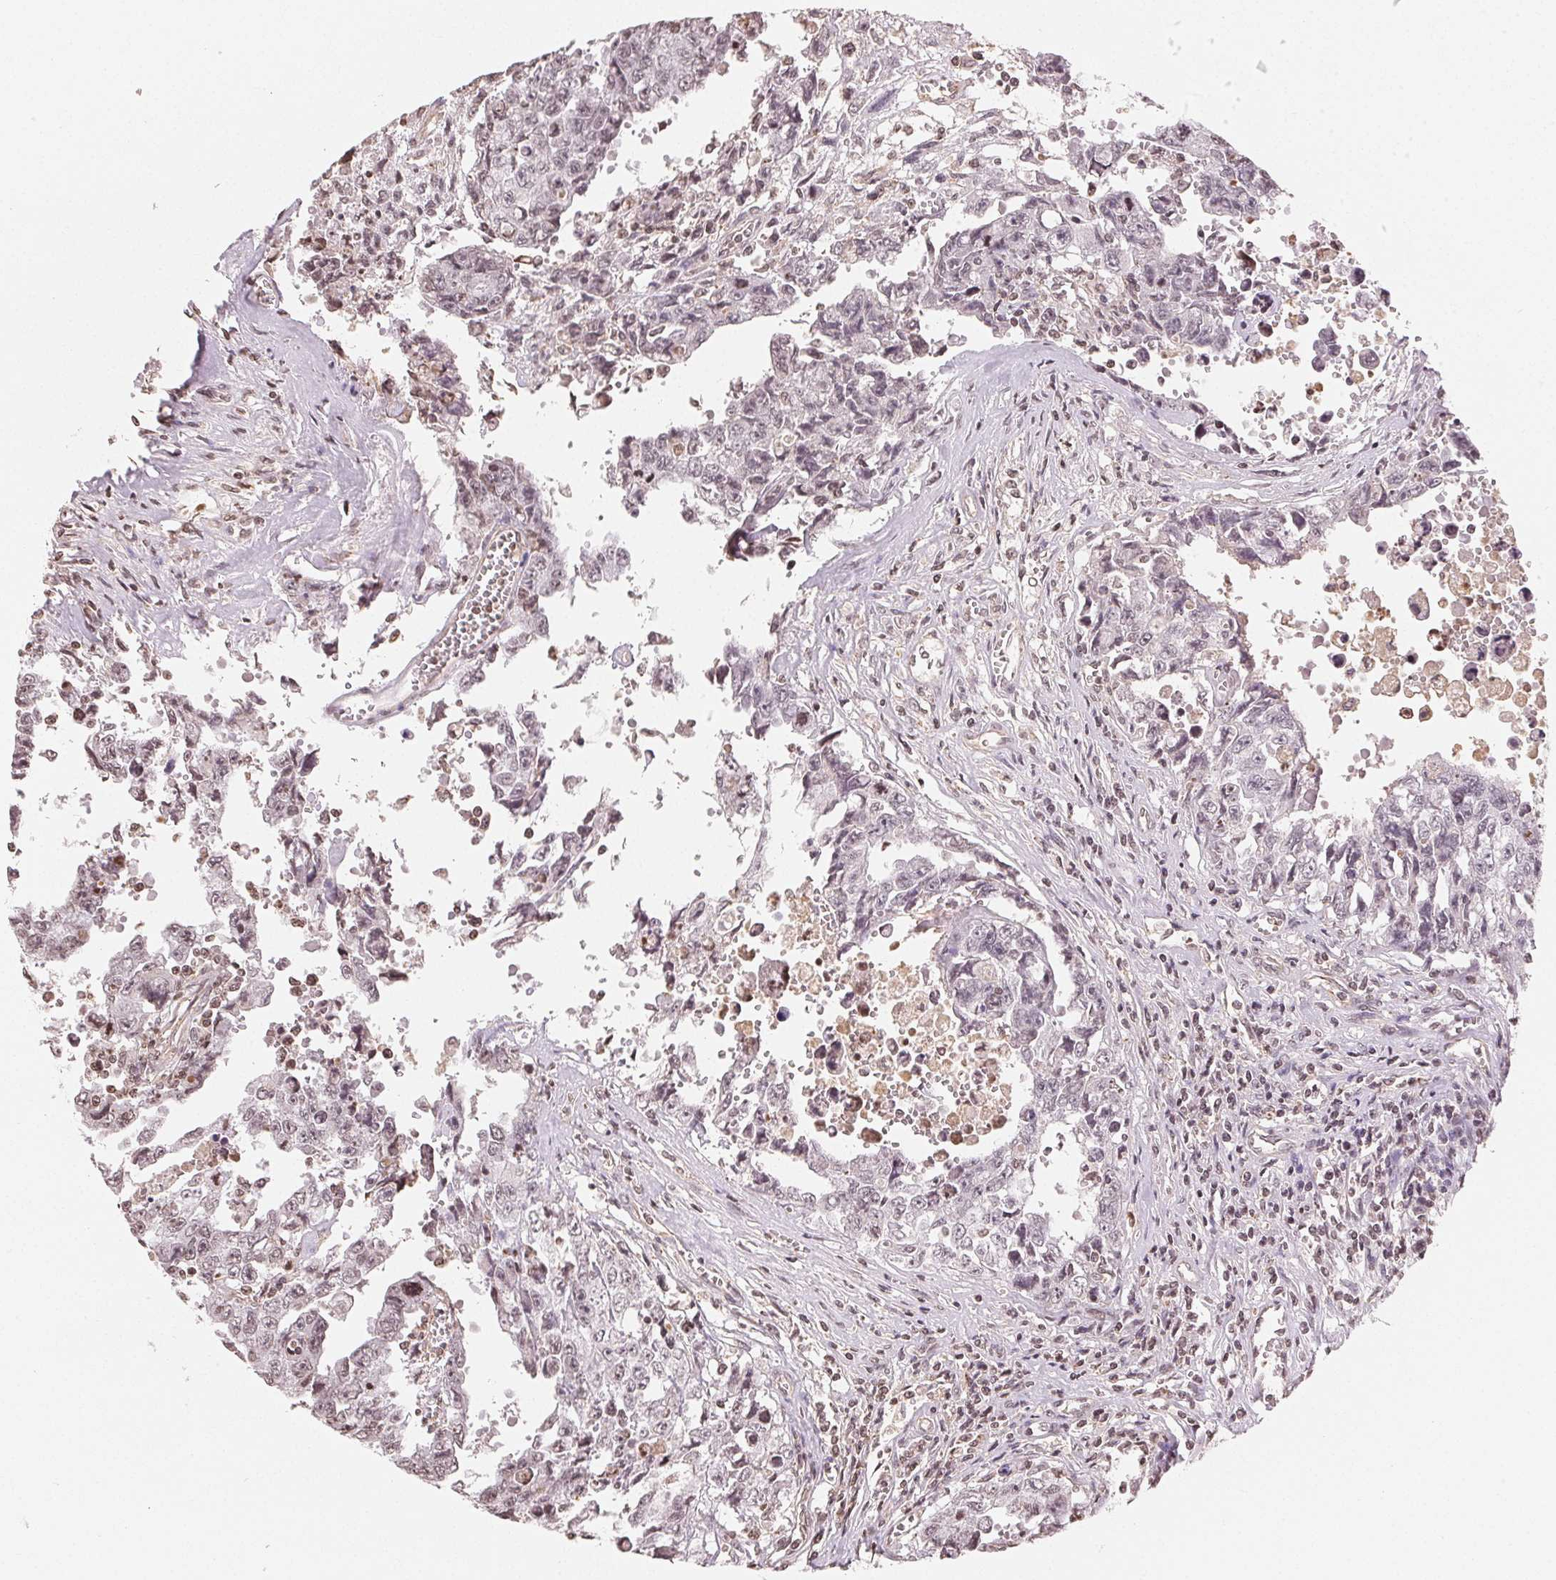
{"staining": {"intensity": "negative", "quantity": "none", "location": "none"}, "tissue": "testis cancer", "cell_type": "Tumor cells", "image_type": "cancer", "snomed": [{"axis": "morphology", "description": "Carcinoma, Embryonal, NOS"}, {"axis": "topography", "description": "Testis"}], "caption": "The photomicrograph shows no staining of tumor cells in testis embryonal carcinoma.", "gene": "TBP", "patient": {"sex": "male", "age": 24}}